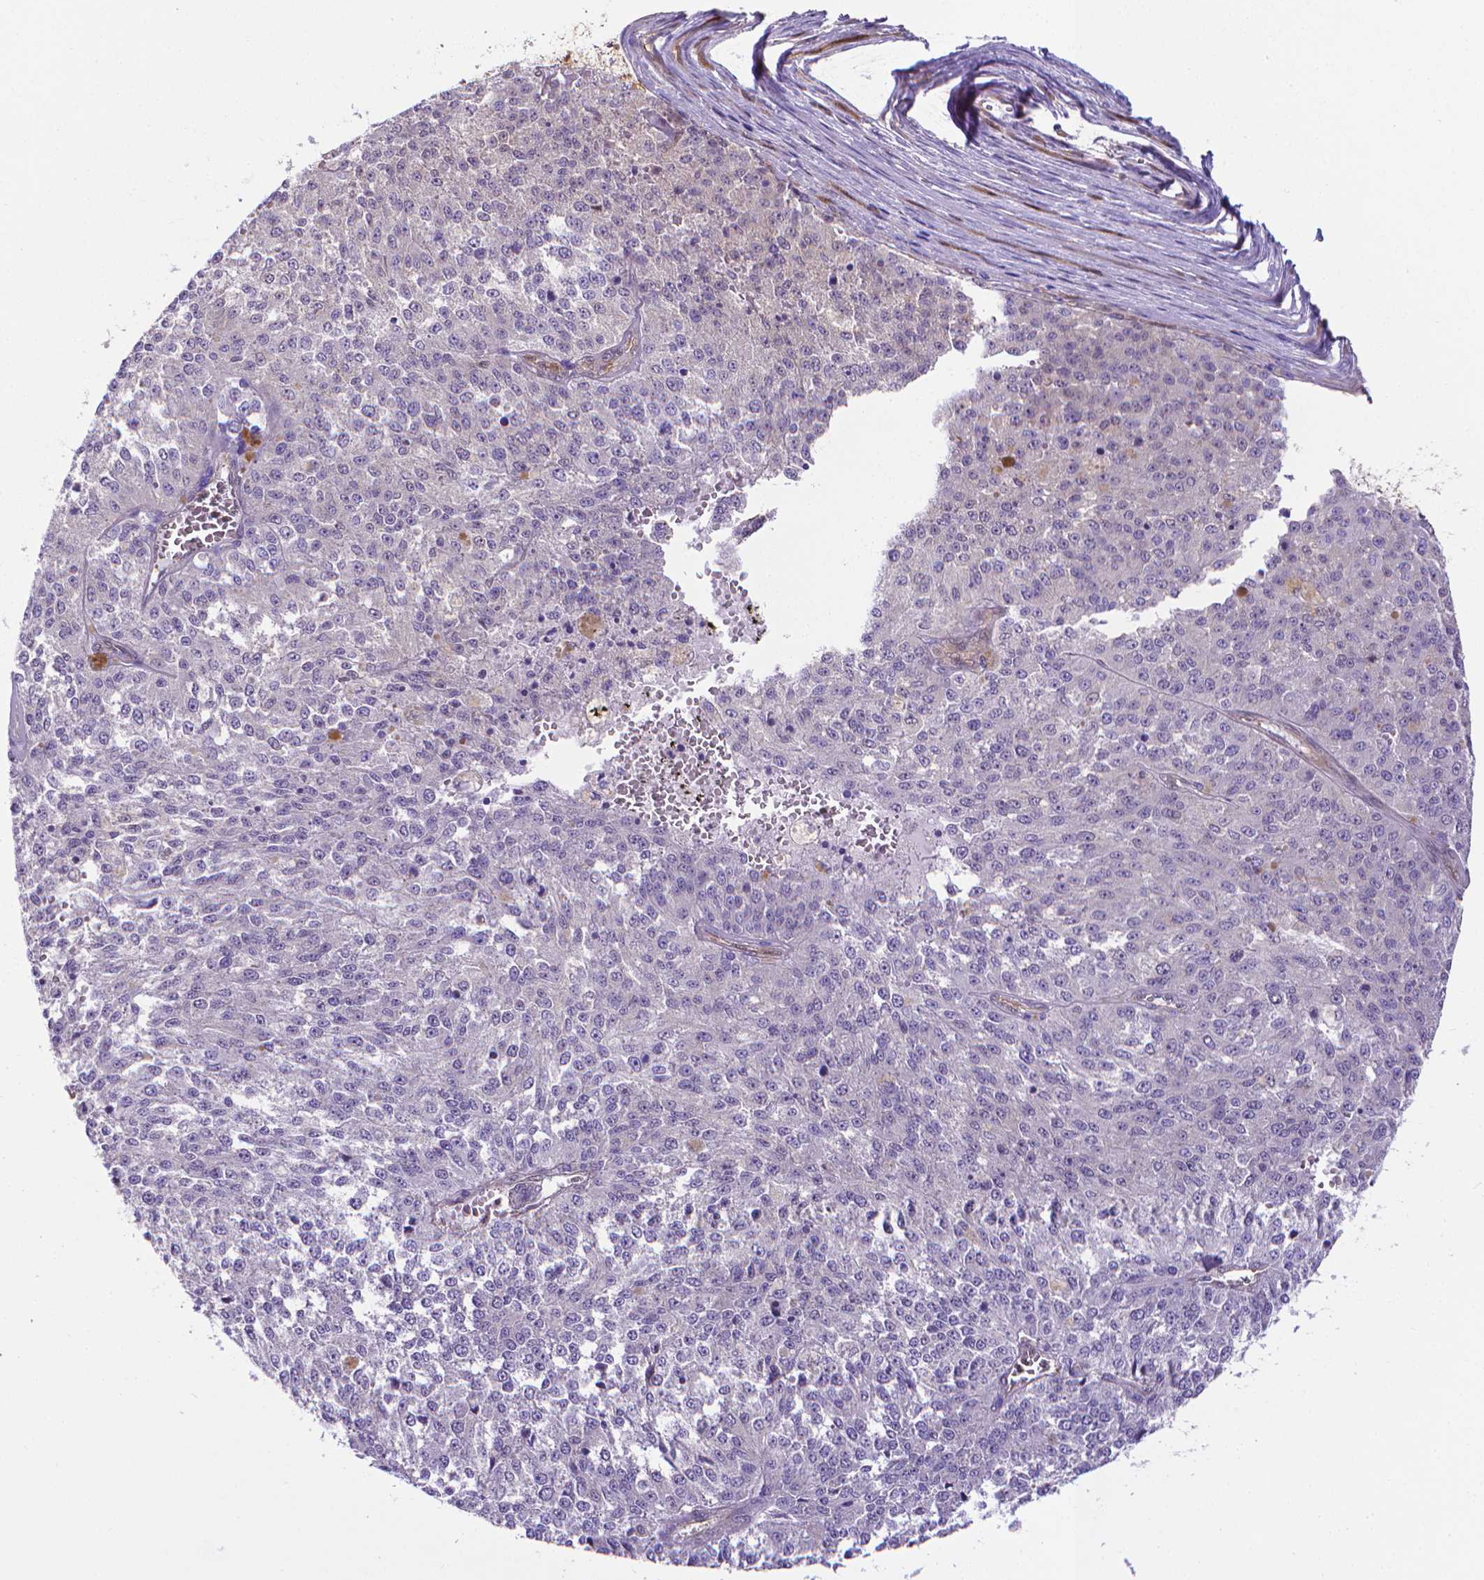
{"staining": {"intensity": "negative", "quantity": "none", "location": "none"}, "tissue": "melanoma", "cell_type": "Tumor cells", "image_type": "cancer", "snomed": [{"axis": "morphology", "description": "Malignant melanoma, Metastatic site"}, {"axis": "topography", "description": "Lymph node"}], "caption": "The photomicrograph shows no staining of tumor cells in melanoma.", "gene": "CLIC4", "patient": {"sex": "female", "age": 64}}